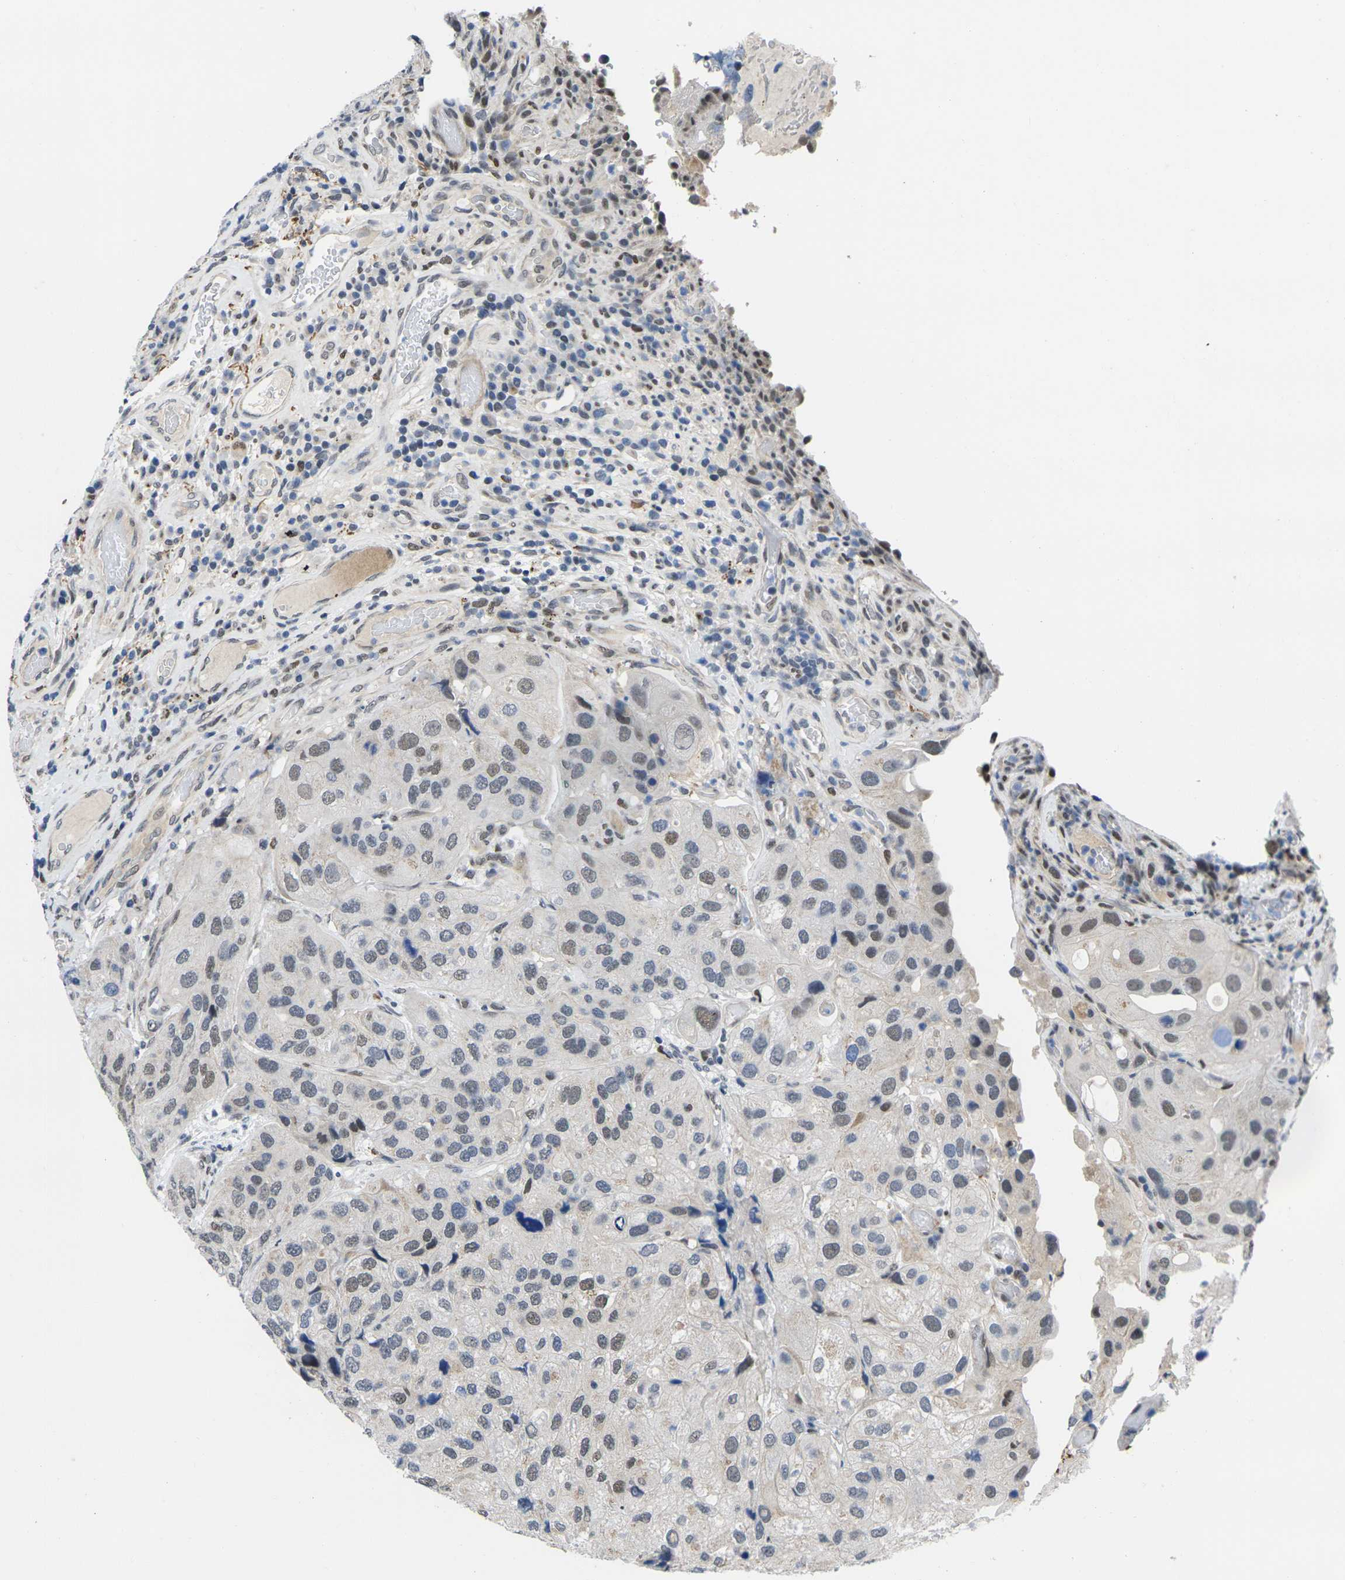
{"staining": {"intensity": "weak", "quantity": "25%-75%", "location": "nuclear"}, "tissue": "urothelial cancer", "cell_type": "Tumor cells", "image_type": "cancer", "snomed": [{"axis": "morphology", "description": "Urothelial carcinoma, High grade"}, {"axis": "topography", "description": "Urinary bladder"}], "caption": "Immunohistochemistry (IHC) of human urothelial cancer shows low levels of weak nuclear expression in approximately 25%-75% of tumor cells.", "gene": "RBM7", "patient": {"sex": "female", "age": 64}}